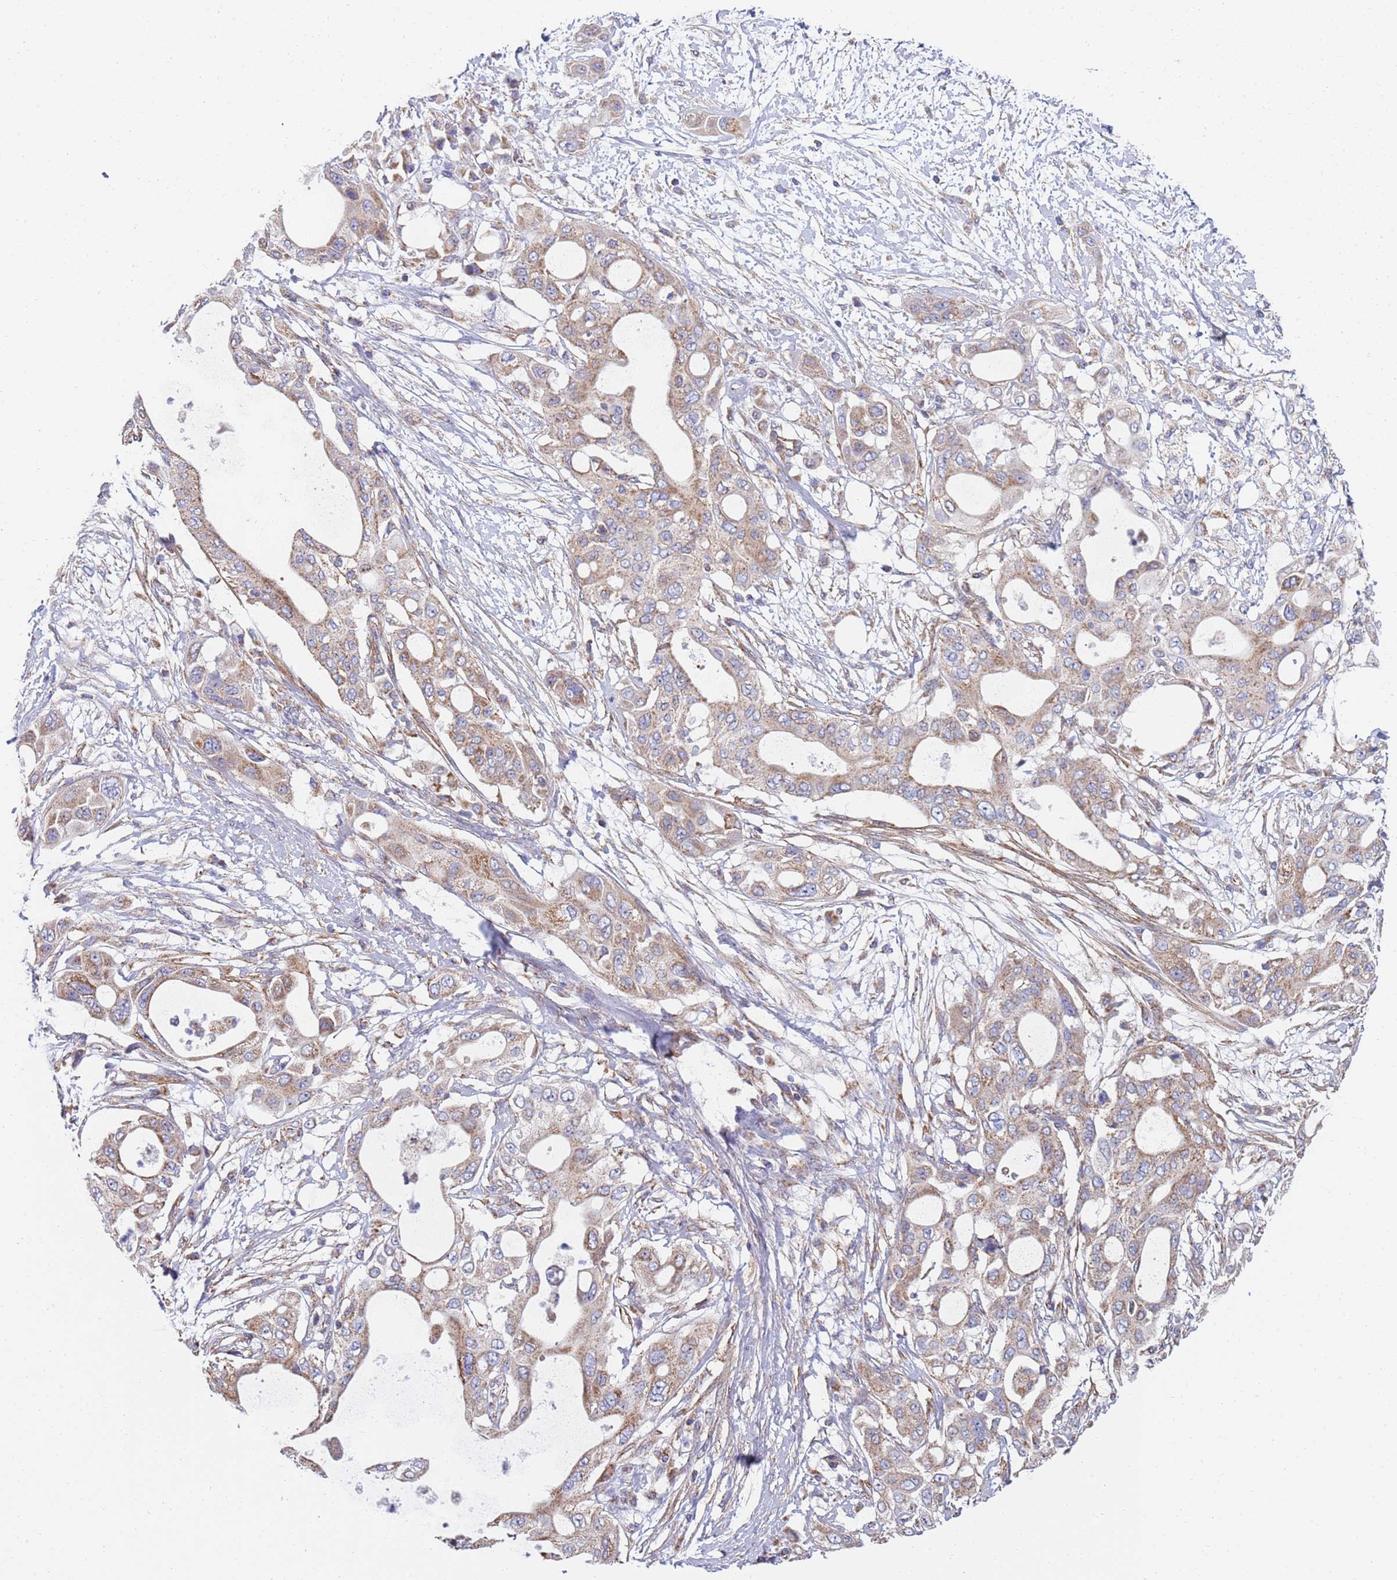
{"staining": {"intensity": "moderate", "quantity": ">75%", "location": "cytoplasmic/membranous"}, "tissue": "pancreatic cancer", "cell_type": "Tumor cells", "image_type": "cancer", "snomed": [{"axis": "morphology", "description": "Adenocarcinoma, NOS"}, {"axis": "topography", "description": "Pancreas"}], "caption": "Protein positivity by IHC shows moderate cytoplasmic/membranous staining in about >75% of tumor cells in adenocarcinoma (pancreatic).", "gene": "PWWP3A", "patient": {"sex": "male", "age": 68}}